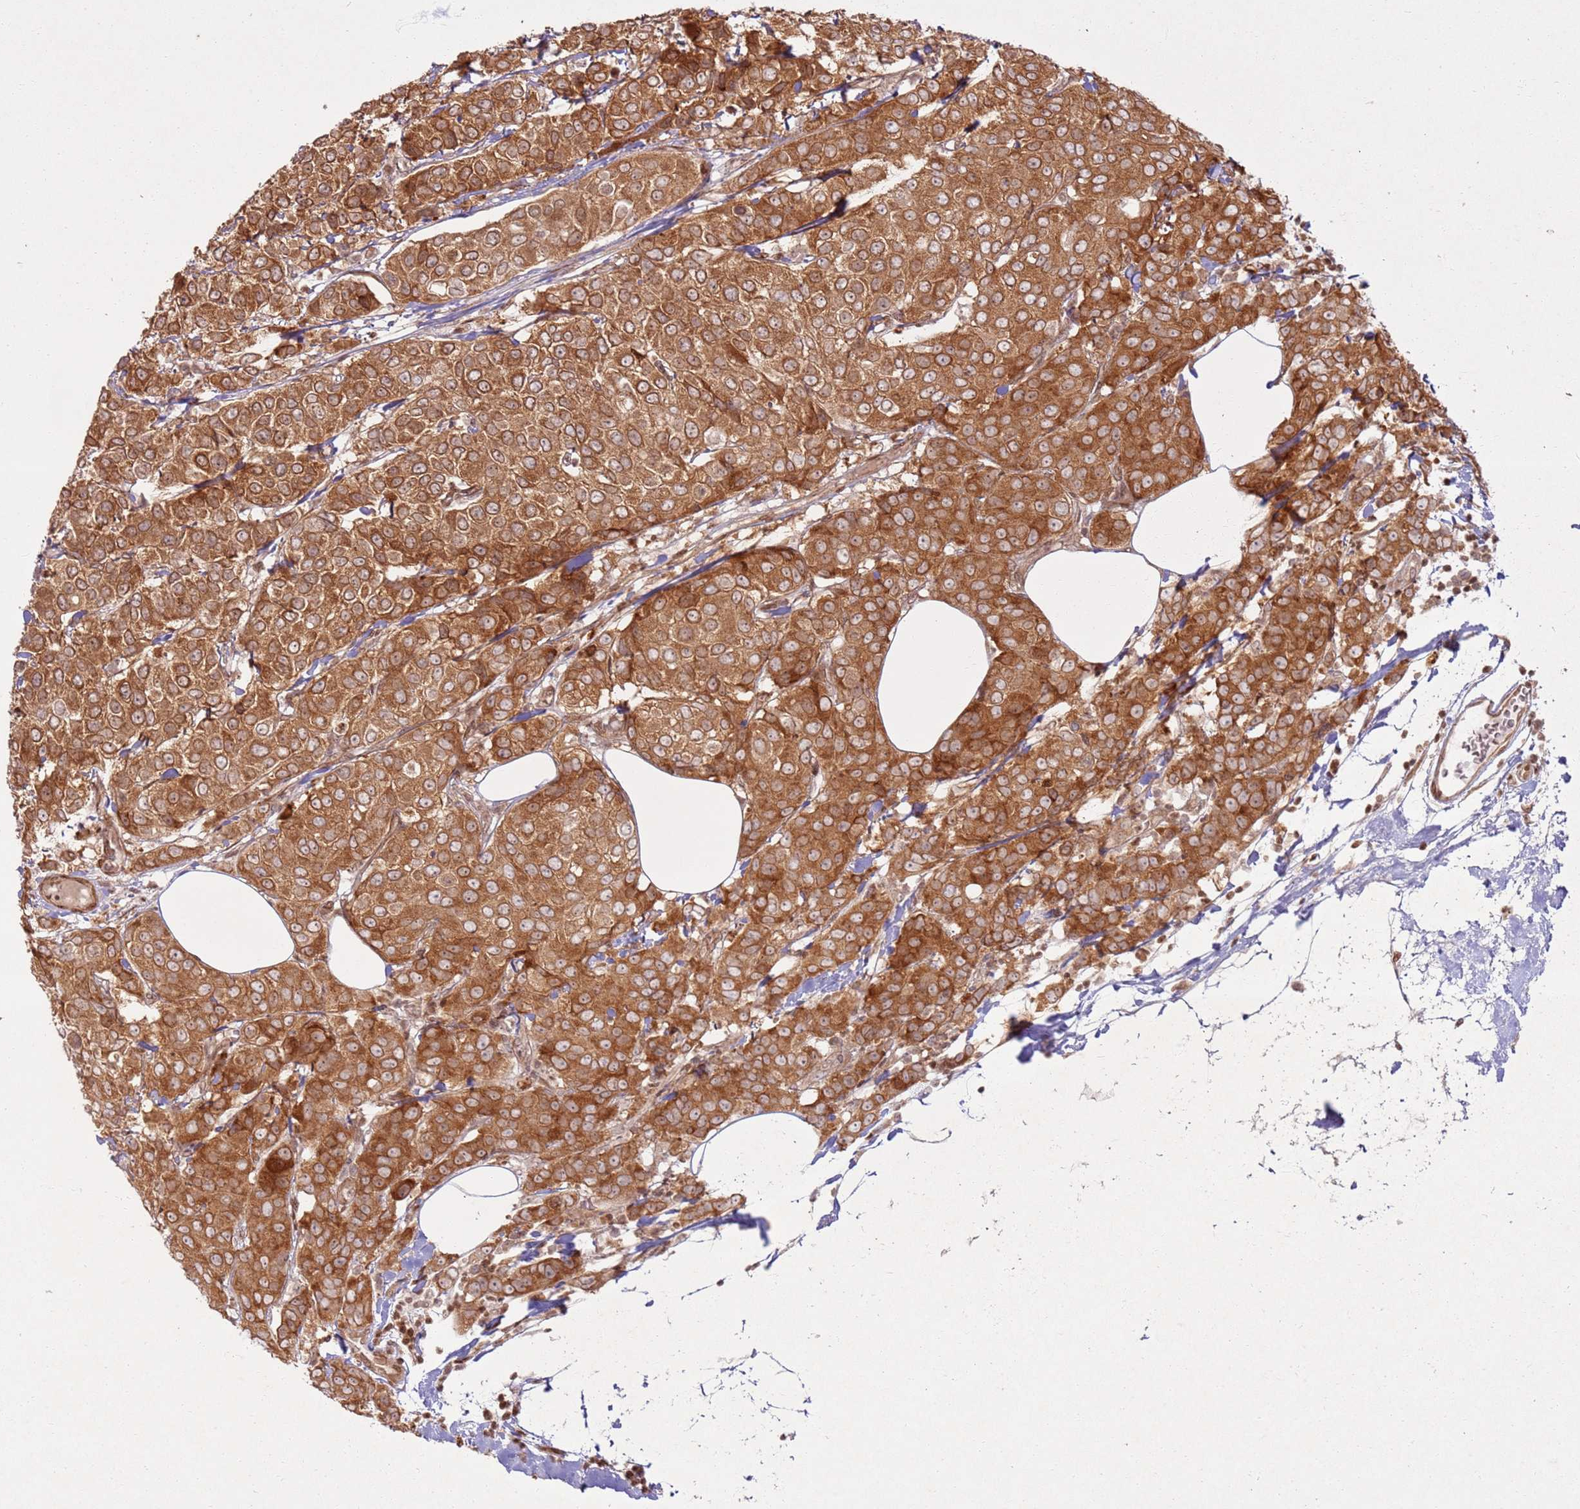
{"staining": {"intensity": "strong", "quantity": ">75%", "location": "cytoplasmic/membranous,nuclear"}, "tissue": "breast cancer", "cell_type": "Tumor cells", "image_type": "cancer", "snomed": [{"axis": "morphology", "description": "Duct carcinoma"}, {"axis": "topography", "description": "Breast"}], "caption": "Tumor cells exhibit high levels of strong cytoplasmic/membranous and nuclear expression in approximately >75% of cells in breast cancer (invasive ductal carcinoma).", "gene": "KLHL36", "patient": {"sex": "female", "age": 55}}